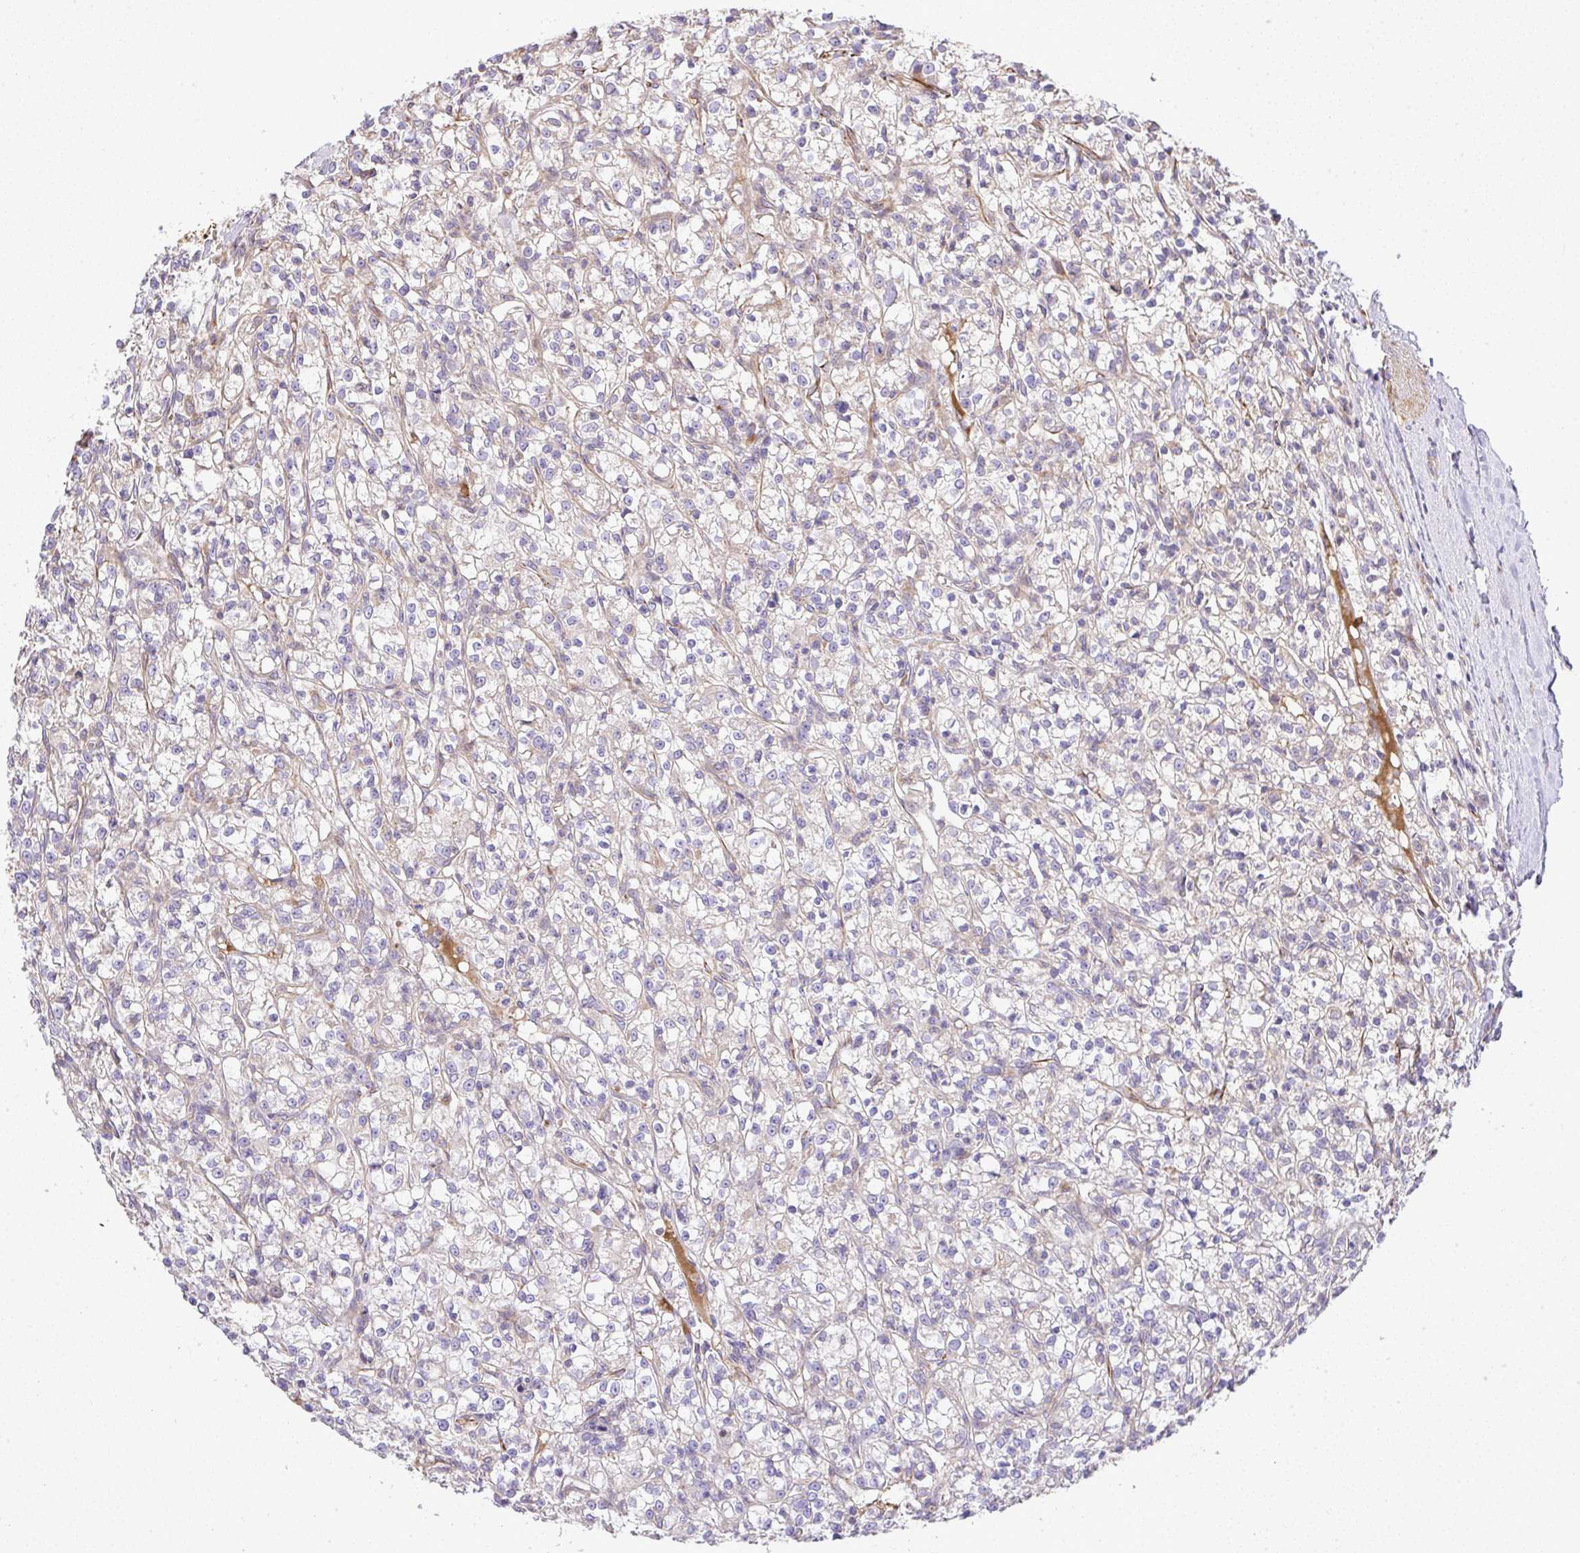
{"staining": {"intensity": "negative", "quantity": "none", "location": "none"}, "tissue": "renal cancer", "cell_type": "Tumor cells", "image_type": "cancer", "snomed": [{"axis": "morphology", "description": "Adenocarcinoma, NOS"}, {"axis": "topography", "description": "Kidney"}], "caption": "High magnification brightfield microscopy of renal adenocarcinoma stained with DAB (brown) and counterstained with hematoxylin (blue): tumor cells show no significant positivity. (DAB (3,3'-diaminobenzidine) IHC, high magnification).", "gene": "GRID2", "patient": {"sex": "female", "age": 59}}